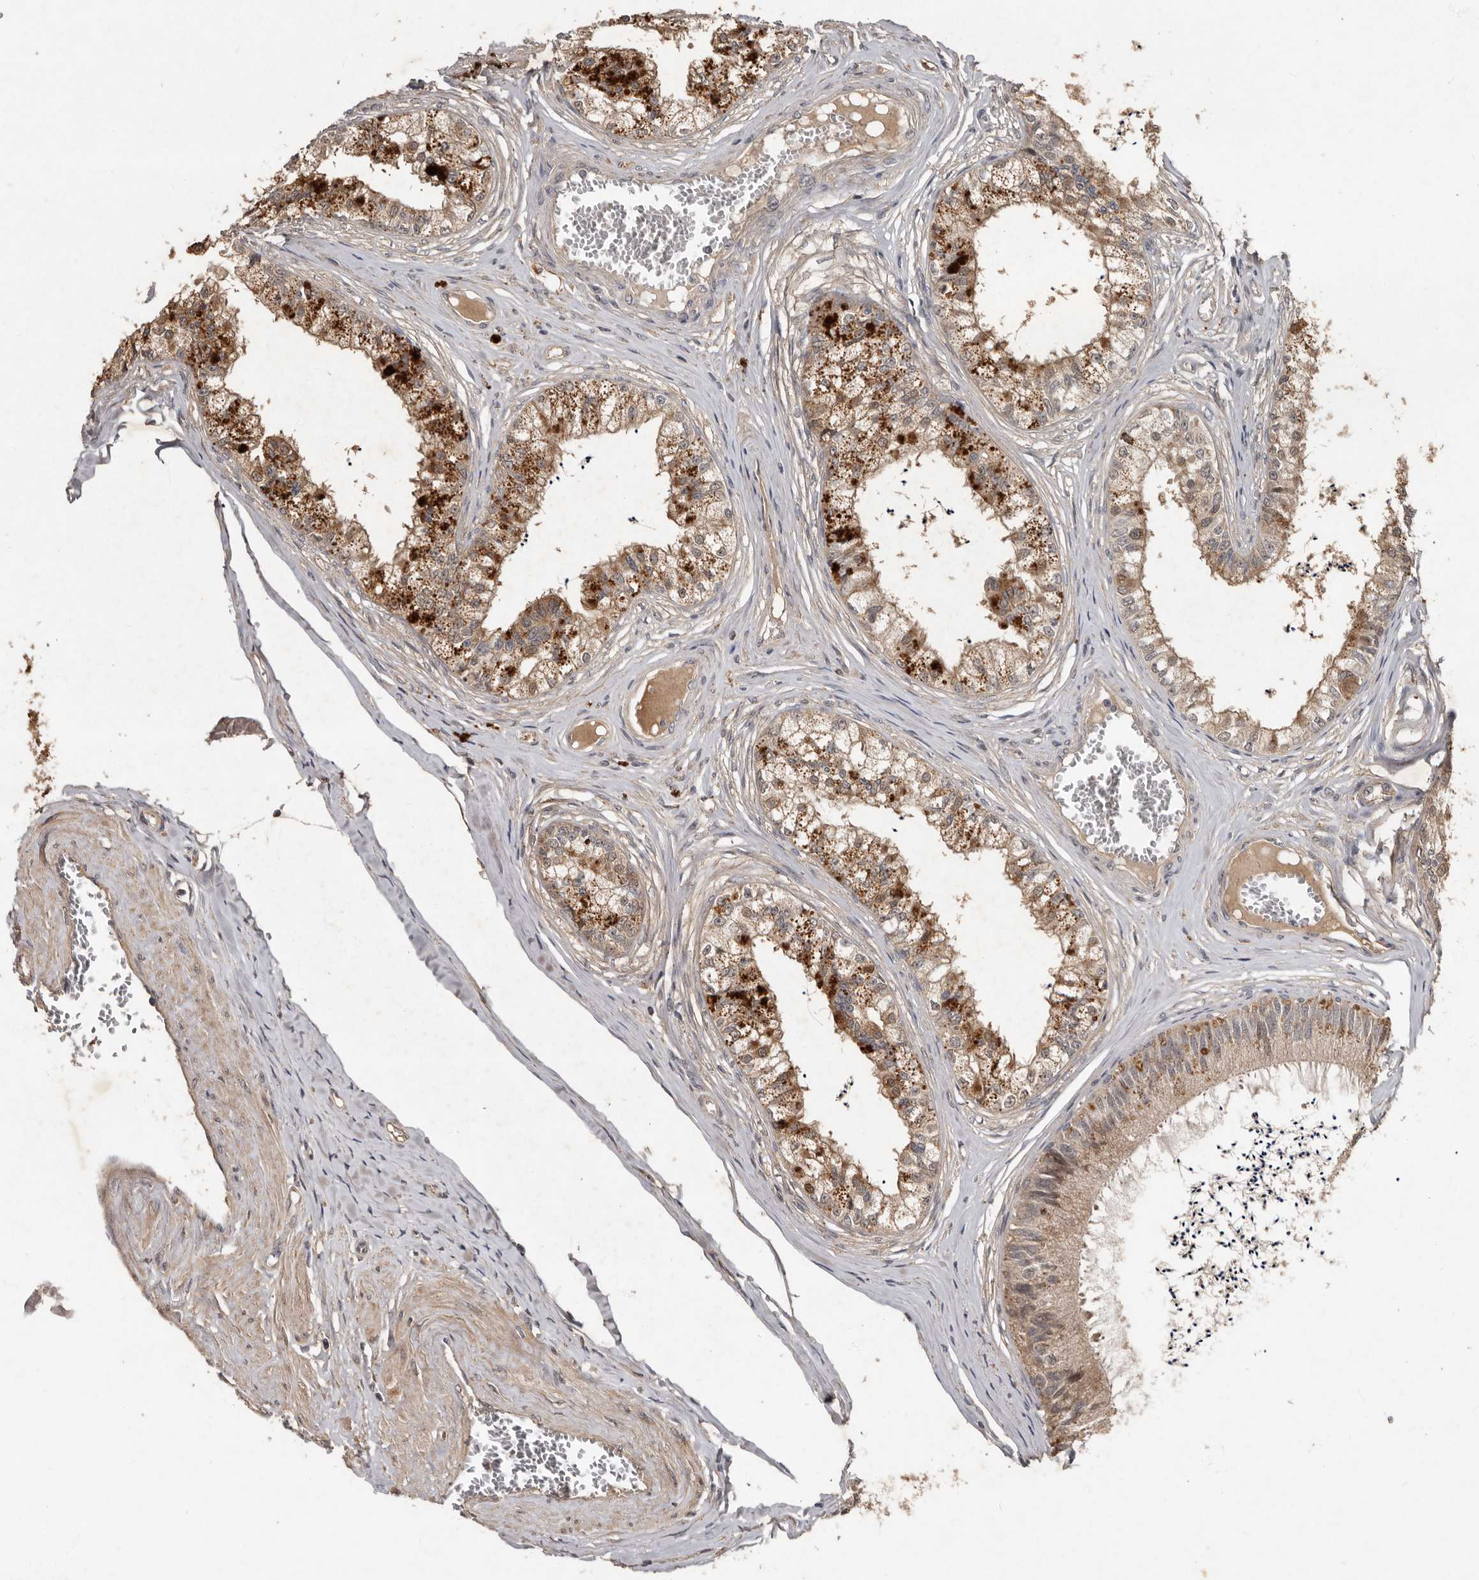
{"staining": {"intensity": "moderate", "quantity": "25%-75%", "location": "cytoplasmic/membranous"}, "tissue": "epididymis", "cell_type": "Glandular cells", "image_type": "normal", "snomed": [{"axis": "morphology", "description": "Normal tissue, NOS"}, {"axis": "topography", "description": "Epididymis"}], "caption": "Protein analysis of normal epididymis exhibits moderate cytoplasmic/membranous staining in about 25%-75% of glandular cells. The protein is stained brown, and the nuclei are stained in blue (DAB IHC with brightfield microscopy, high magnification).", "gene": "KIF26B", "patient": {"sex": "male", "age": 79}}